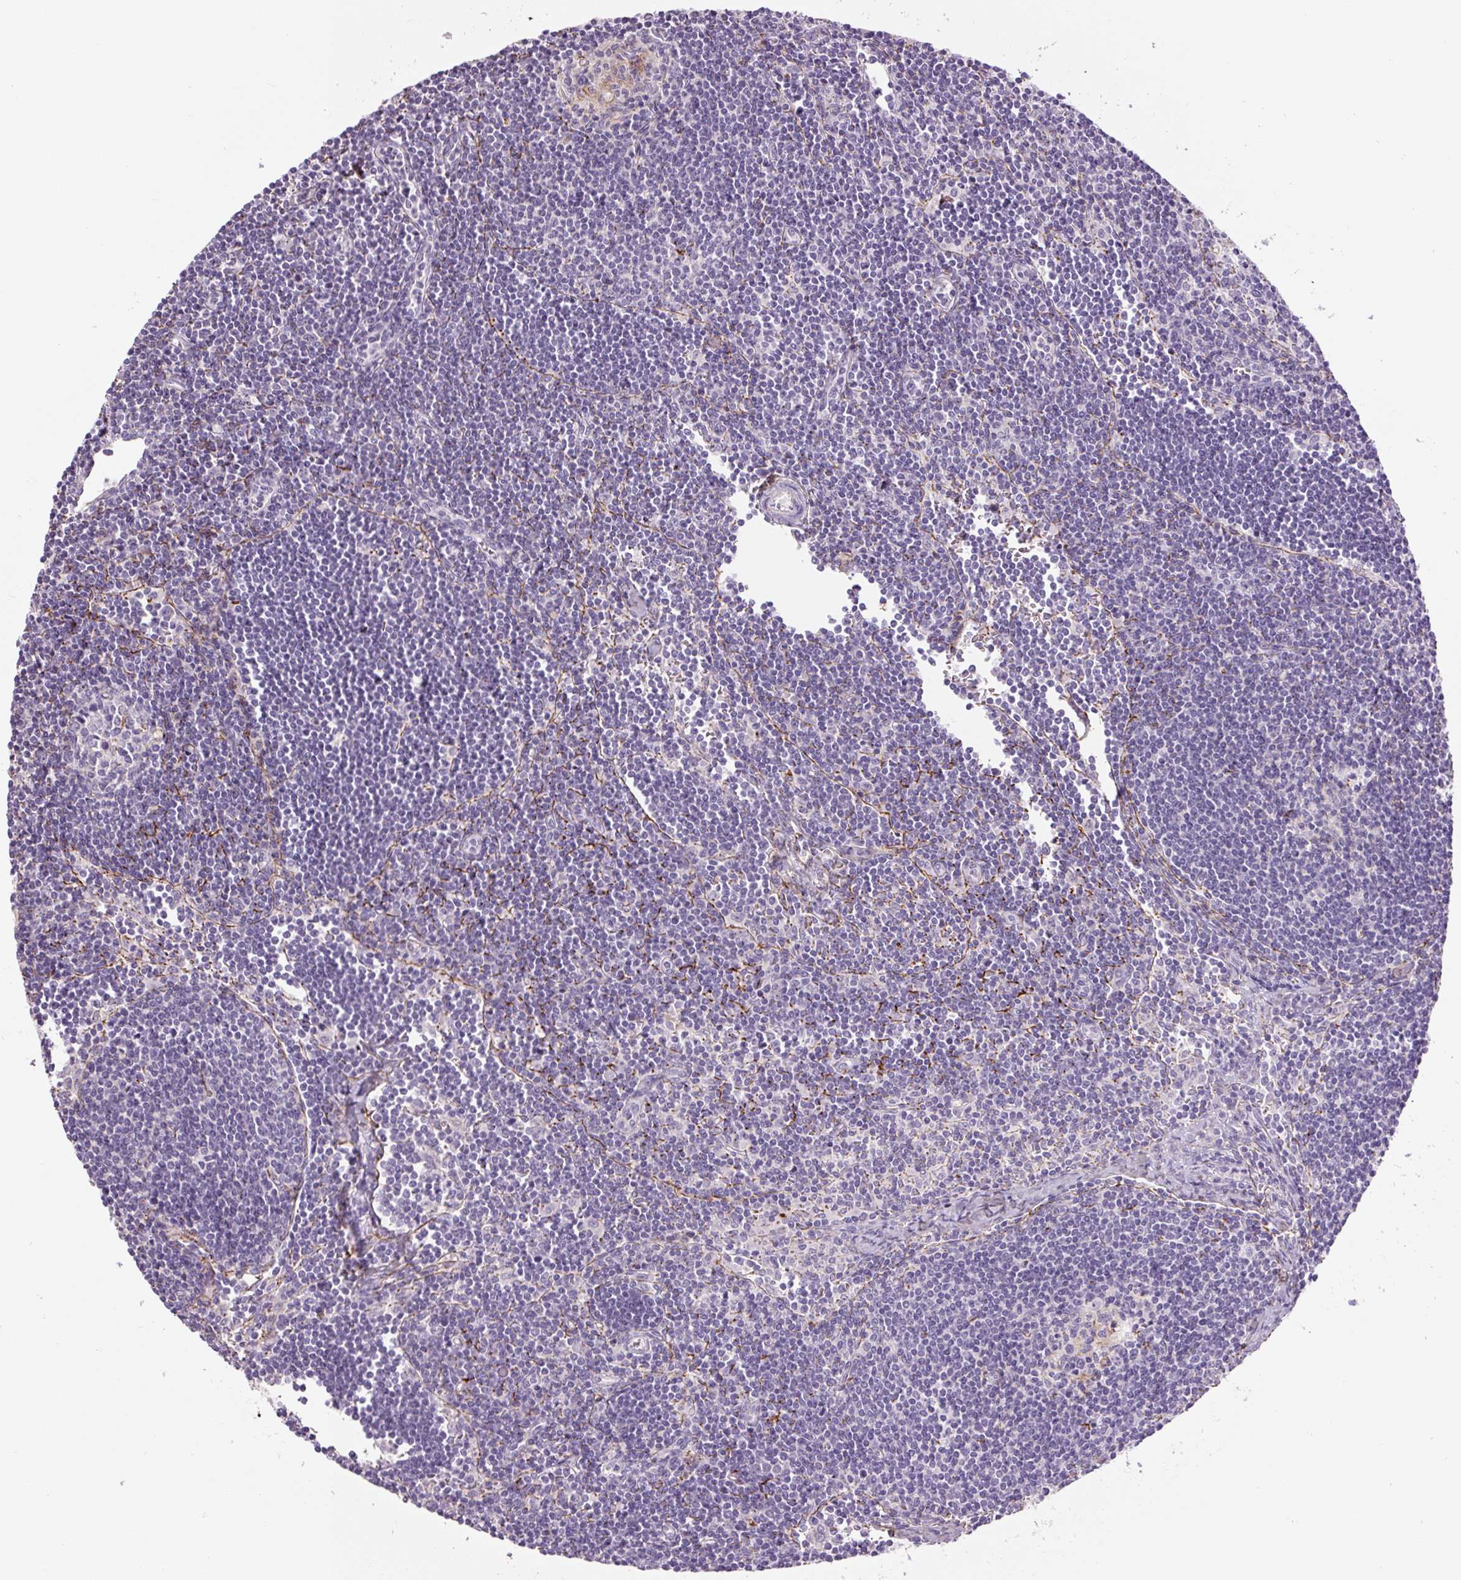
{"staining": {"intensity": "negative", "quantity": "none", "location": "none"}, "tissue": "lymph node", "cell_type": "Germinal center cells", "image_type": "normal", "snomed": [{"axis": "morphology", "description": "Normal tissue, NOS"}, {"axis": "topography", "description": "Lymph node"}], "caption": "A high-resolution photomicrograph shows immunohistochemistry staining of normal lymph node, which exhibits no significant staining in germinal center cells. (DAB (3,3'-diaminobenzidine) immunohistochemistry (IHC) visualized using brightfield microscopy, high magnification).", "gene": "FBN1", "patient": {"sex": "female", "age": 29}}